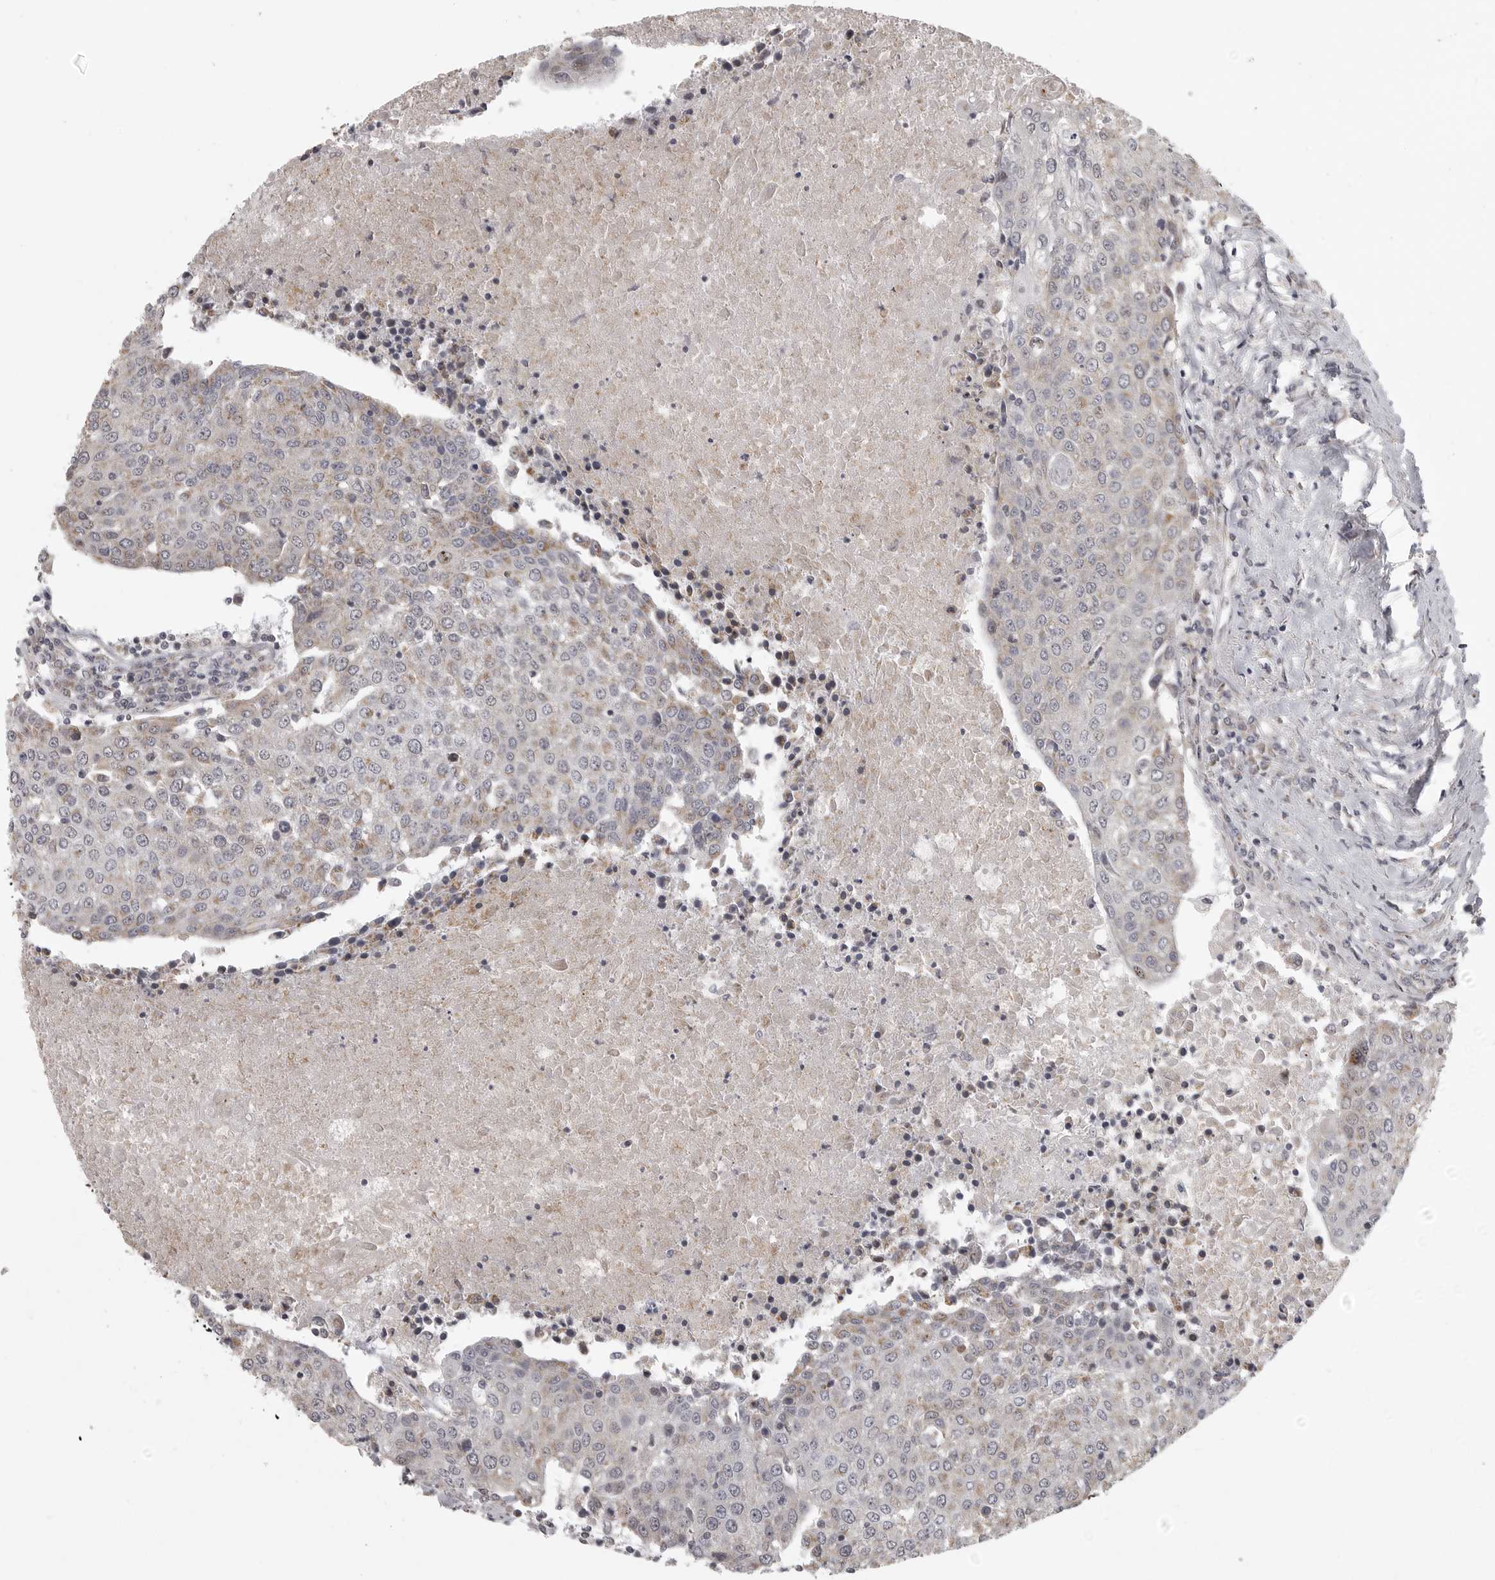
{"staining": {"intensity": "weak", "quantity": "<25%", "location": "cytoplasmic/membranous"}, "tissue": "urothelial cancer", "cell_type": "Tumor cells", "image_type": "cancer", "snomed": [{"axis": "morphology", "description": "Urothelial carcinoma, High grade"}, {"axis": "topography", "description": "Urinary bladder"}], "caption": "Tumor cells show no significant protein staining in high-grade urothelial carcinoma. (Brightfield microscopy of DAB (3,3'-diaminobenzidine) immunohistochemistry at high magnification).", "gene": "POLE2", "patient": {"sex": "female", "age": 85}}